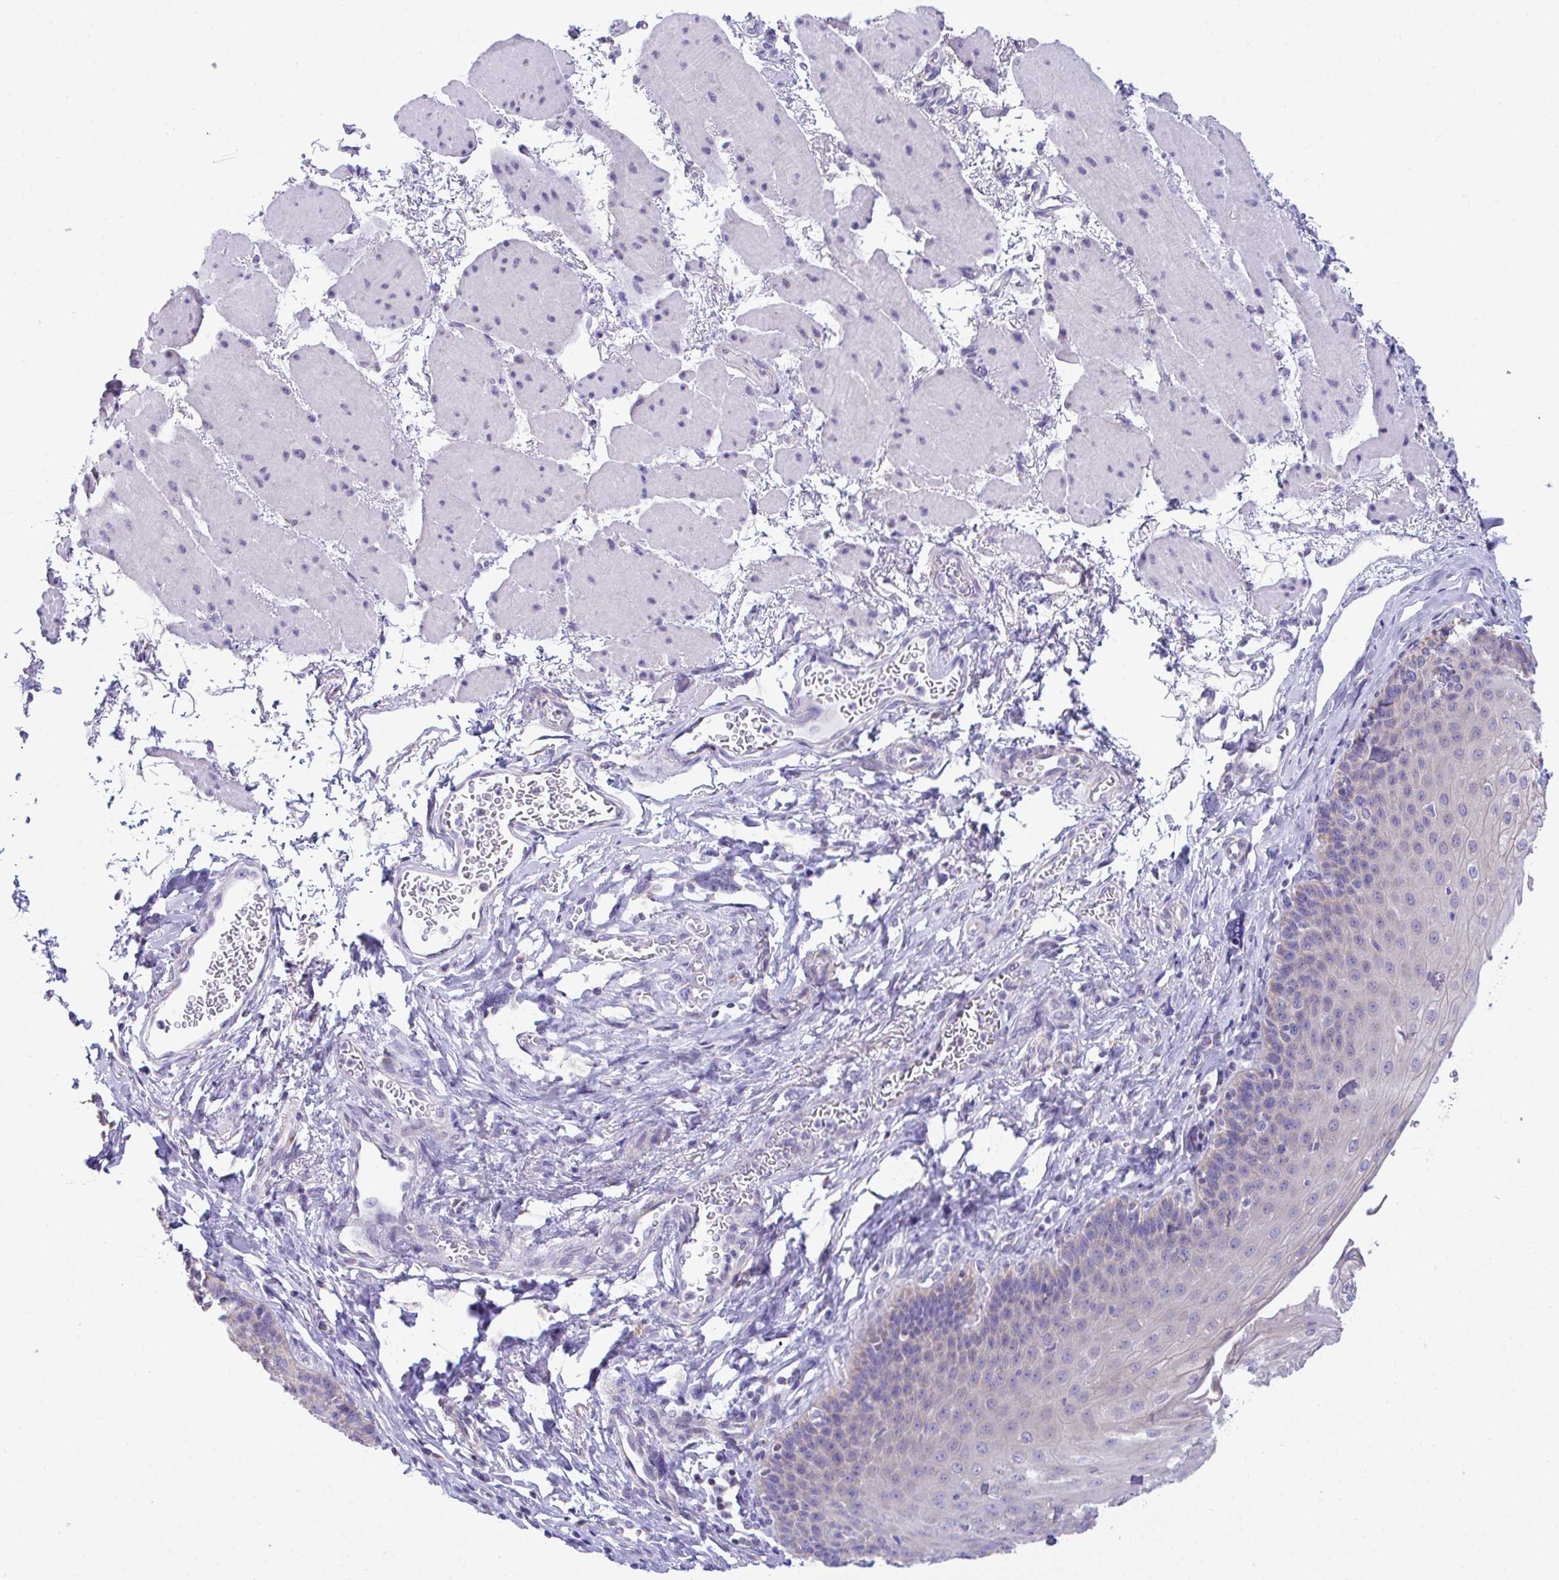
{"staining": {"intensity": "weak", "quantity": "25%-75%", "location": "cytoplasmic/membranous"}, "tissue": "esophagus", "cell_type": "Squamous epithelial cells", "image_type": "normal", "snomed": [{"axis": "morphology", "description": "Normal tissue, NOS"}, {"axis": "topography", "description": "Esophagus"}], "caption": "Protein expression by immunohistochemistry exhibits weak cytoplasmic/membranous positivity in approximately 25%-75% of squamous epithelial cells in normal esophagus. (IHC, brightfield microscopy, high magnification).", "gene": "NLRP8", "patient": {"sex": "female", "age": 81}}